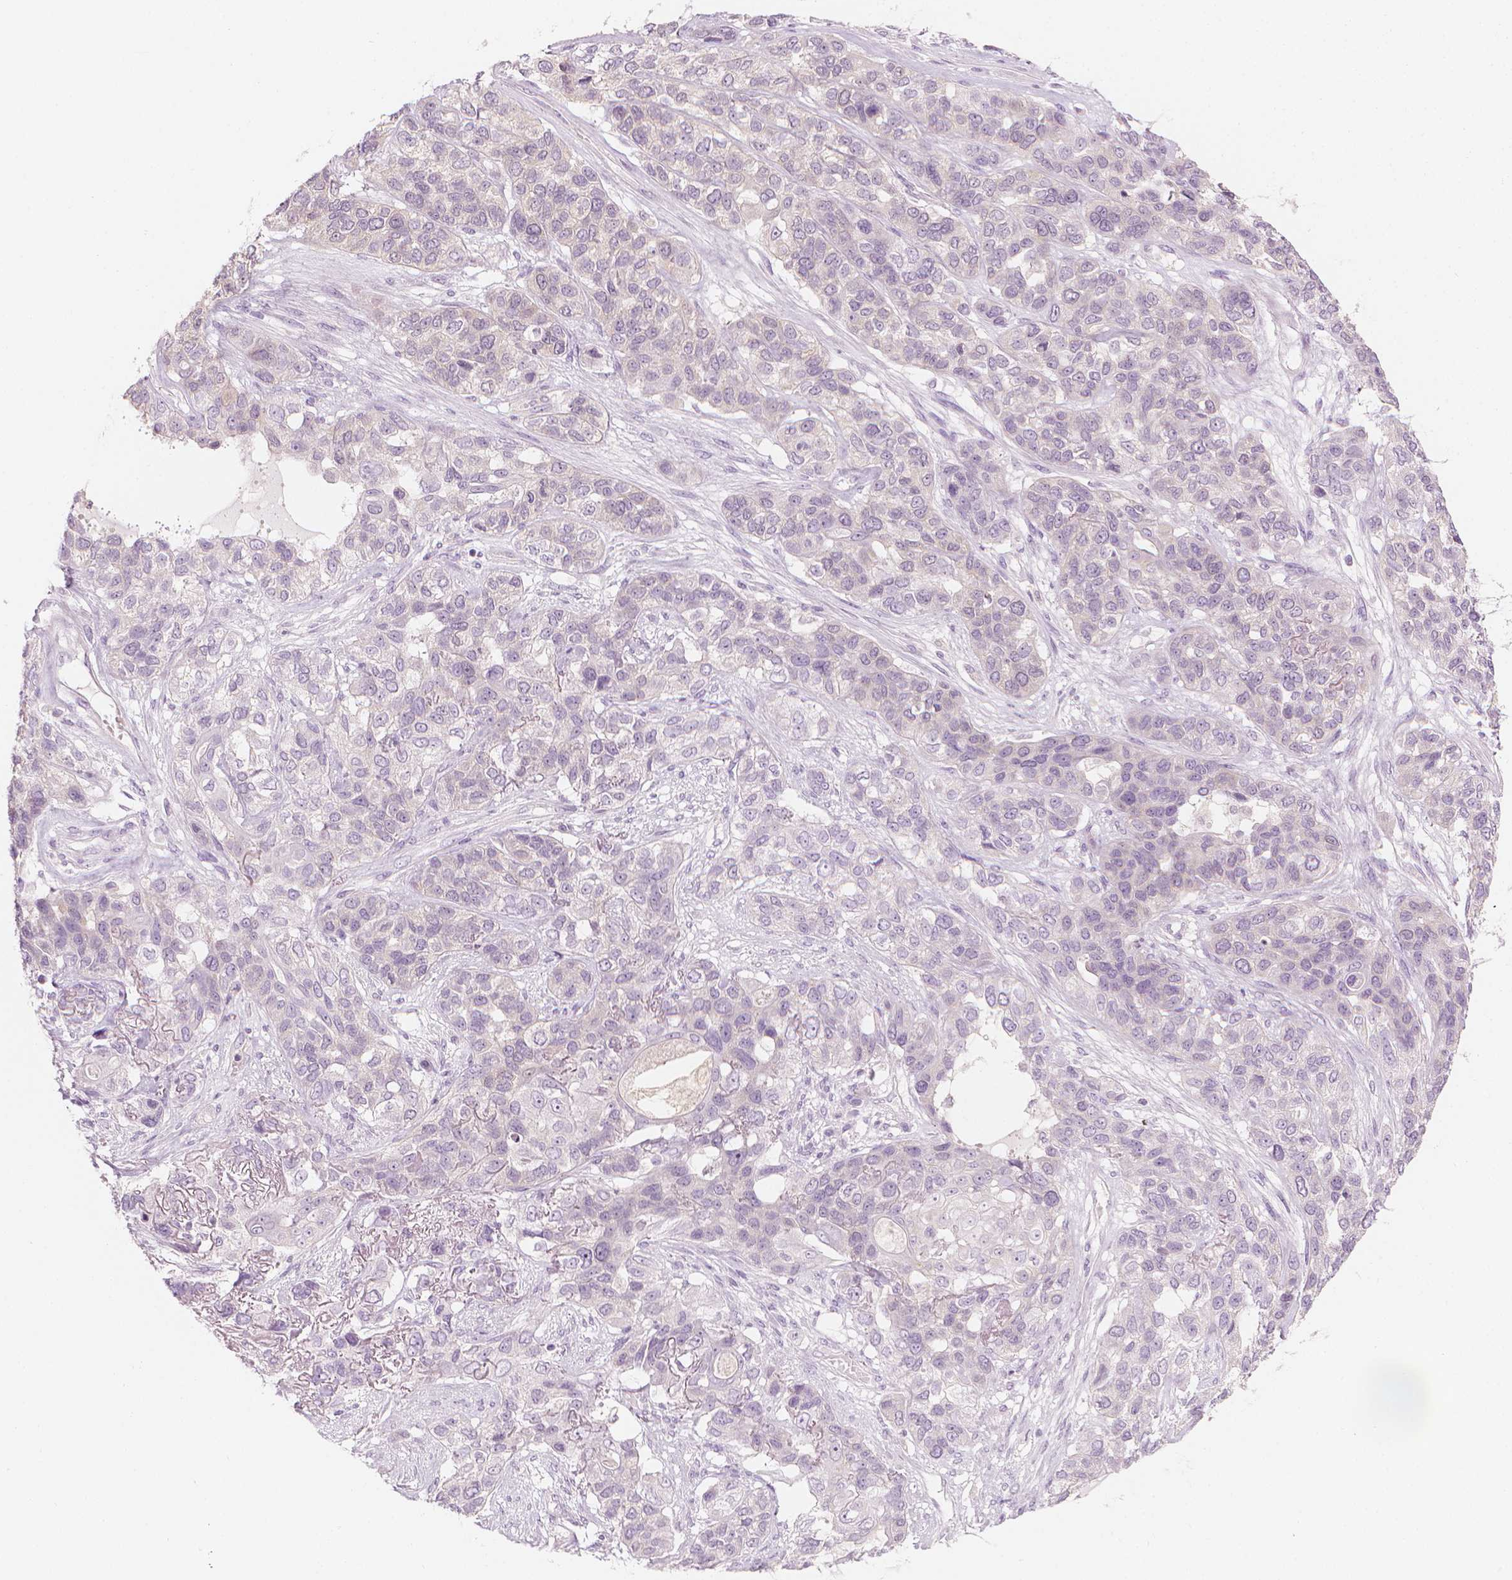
{"staining": {"intensity": "negative", "quantity": "none", "location": "none"}, "tissue": "lung cancer", "cell_type": "Tumor cells", "image_type": "cancer", "snomed": [{"axis": "morphology", "description": "Squamous cell carcinoma, NOS"}, {"axis": "topography", "description": "Lung"}], "caption": "Immunohistochemistry of squamous cell carcinoma (lung) exhibits no positivity in tumor cells.", "gene": "SHMT1", "patient": {"sex": "female", "age": 70}}